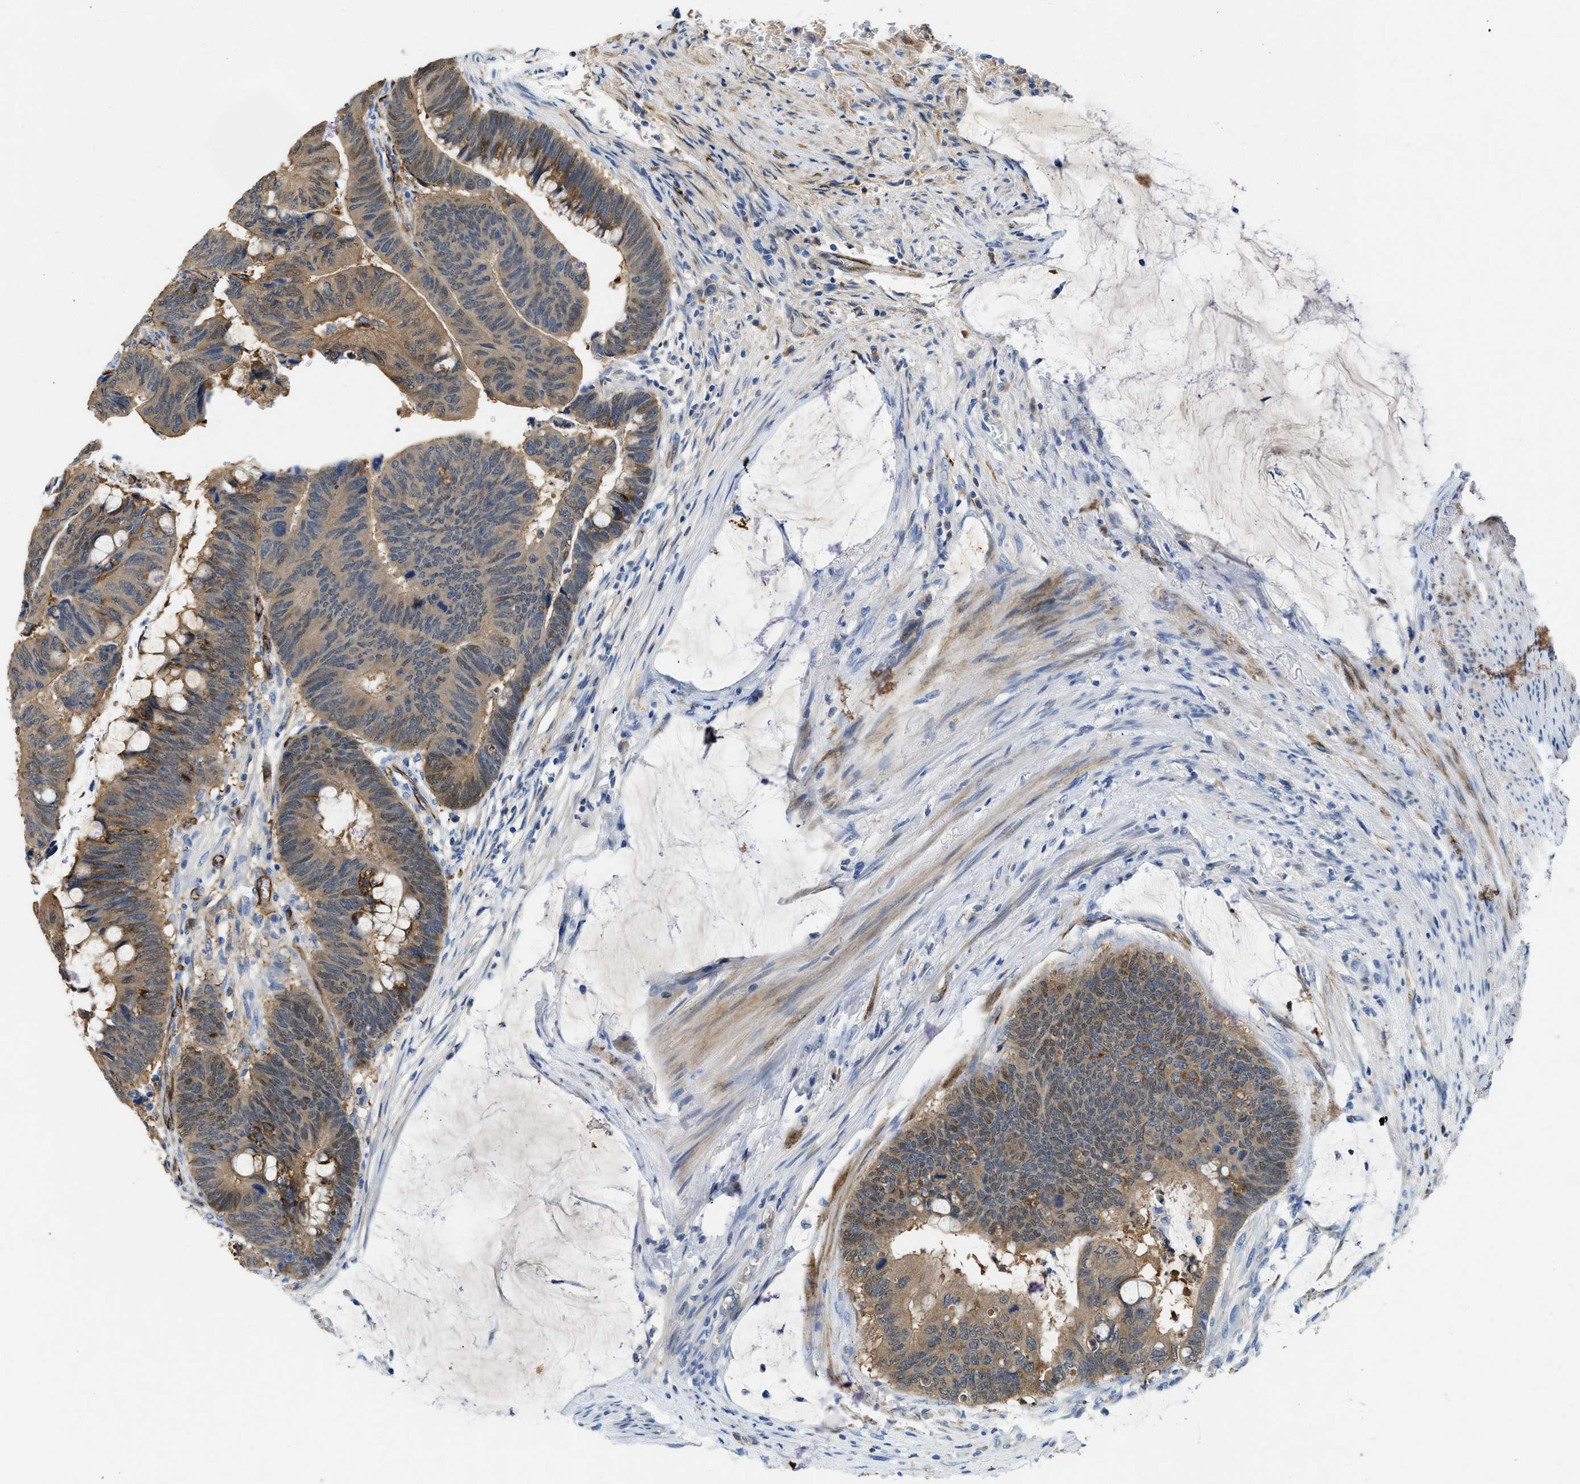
{"staining": {"intensity": "moderate", "quantity": ">75%", "location": "cytoplasmic/membranous,nuclear"}, "tissue": "colorectal cancer", "cell_type": "Tumor cells", "image_type": "cancer", "snomed": [{"axis": "morphology", "description": "Normal tissue, NOS"}, {"axis": "morphology", "description": "Adenocarcinoma, NOS"}, {"axis": "topography", "description": "Rectum"}], "caption": "Tumor cells display medium levels of moderate cytoplasmic/membranous and nuclear positivity in about >75% of cells in colorectal cancer (adenocarcinoma).", "gene": "SPEG", "patient": {"sex": "male", "age": 92}}